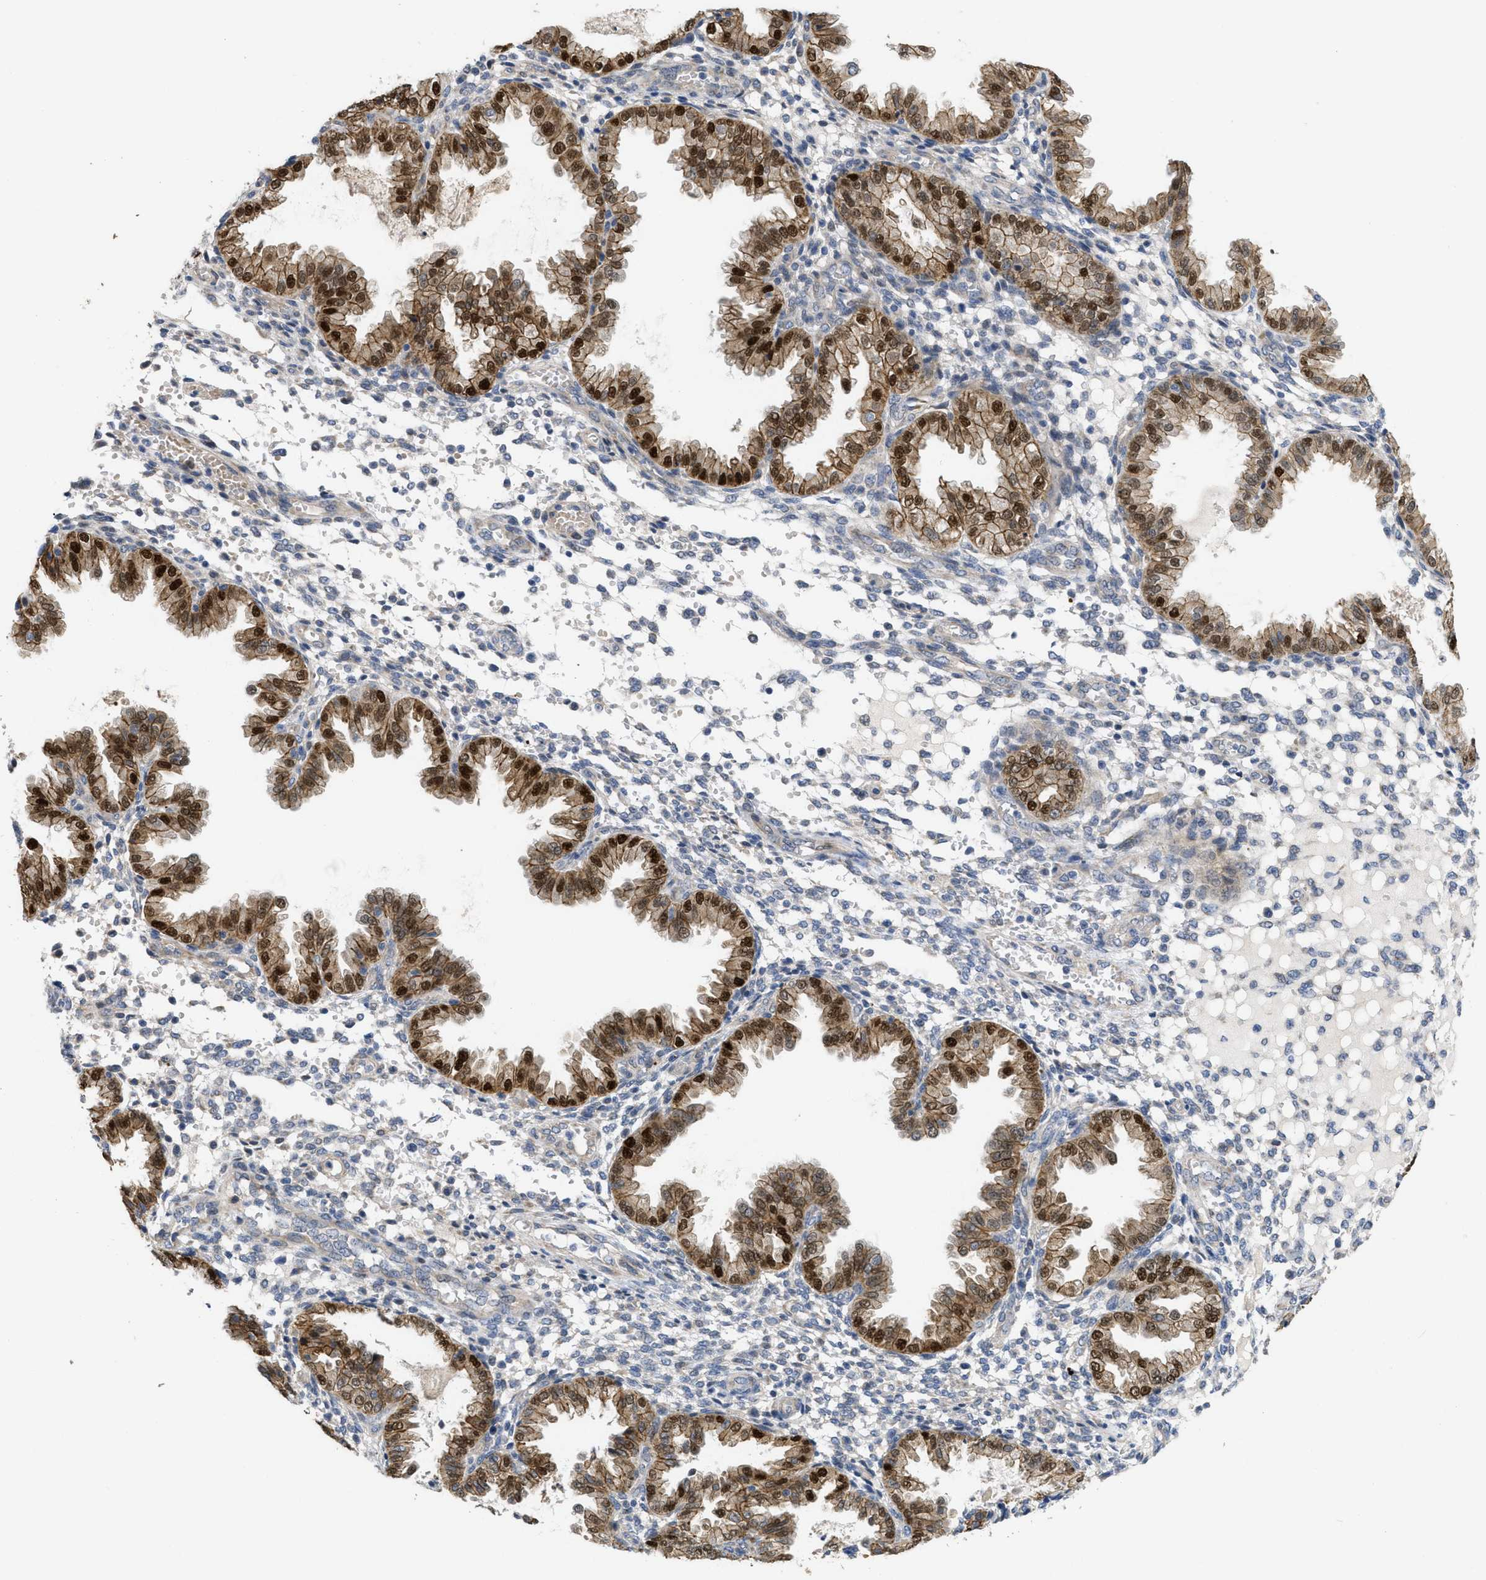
{"staining": {"intensity": "weak", "quantity": "<25%", "location": "cytoplasmic/membranous"}, "tissue": "endometrium", "cell_type": "Cells in endometrial stroma", "image_type": "normal", "snomed": [{"axis": "morphology", "description": "Normal tissue, NOS"}, {"axis": "topography", "description": "Endometrium"}], "caption": "Immunohistochemical staining of benign endometrium exhibits no significant positivity in cells in endometrial stroma.", "gene": "CDPF1", "patient": {"sex": "female", "age": 33}}